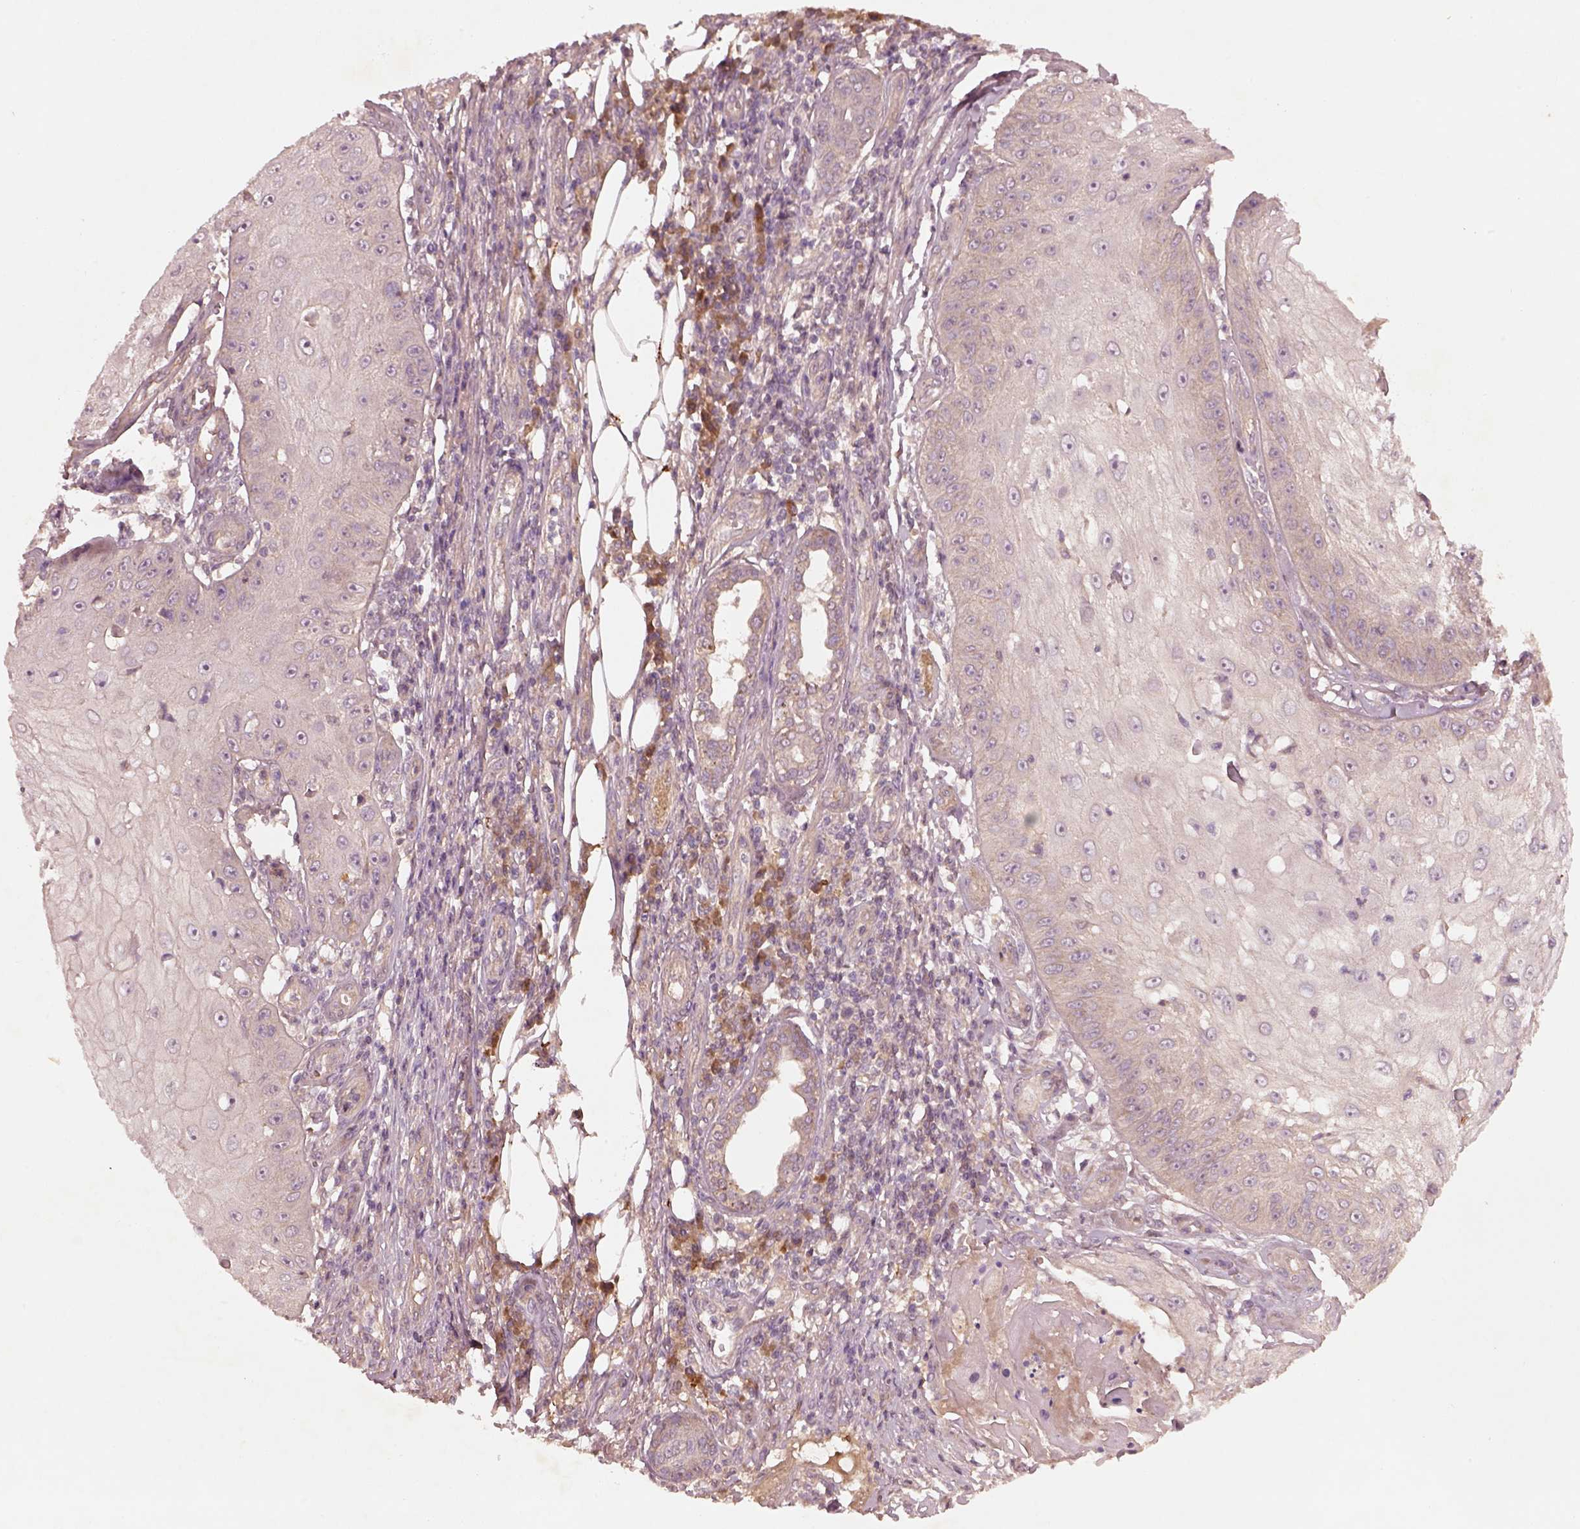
{"staining": {"intensity": "weak", "quantity": "<25%", "location": "cytoplasmic/membranous"}, "tissue": "skin cancer", "cell_type": "Tumor cells", "image_type": "cancer", "snomed": [{"axis": "morphology", "description": "Squamous cell carcinoma, NOS"}, {"axis": "topography", "description": "Skin"}], "caption": "Immunohistochemistry (IHC) of skin cancer (squamous cell carcinoma) shows no positivity in tumor cells.", "gene": "FAM234A", "patient": {"sex": "male", "age": 70}}